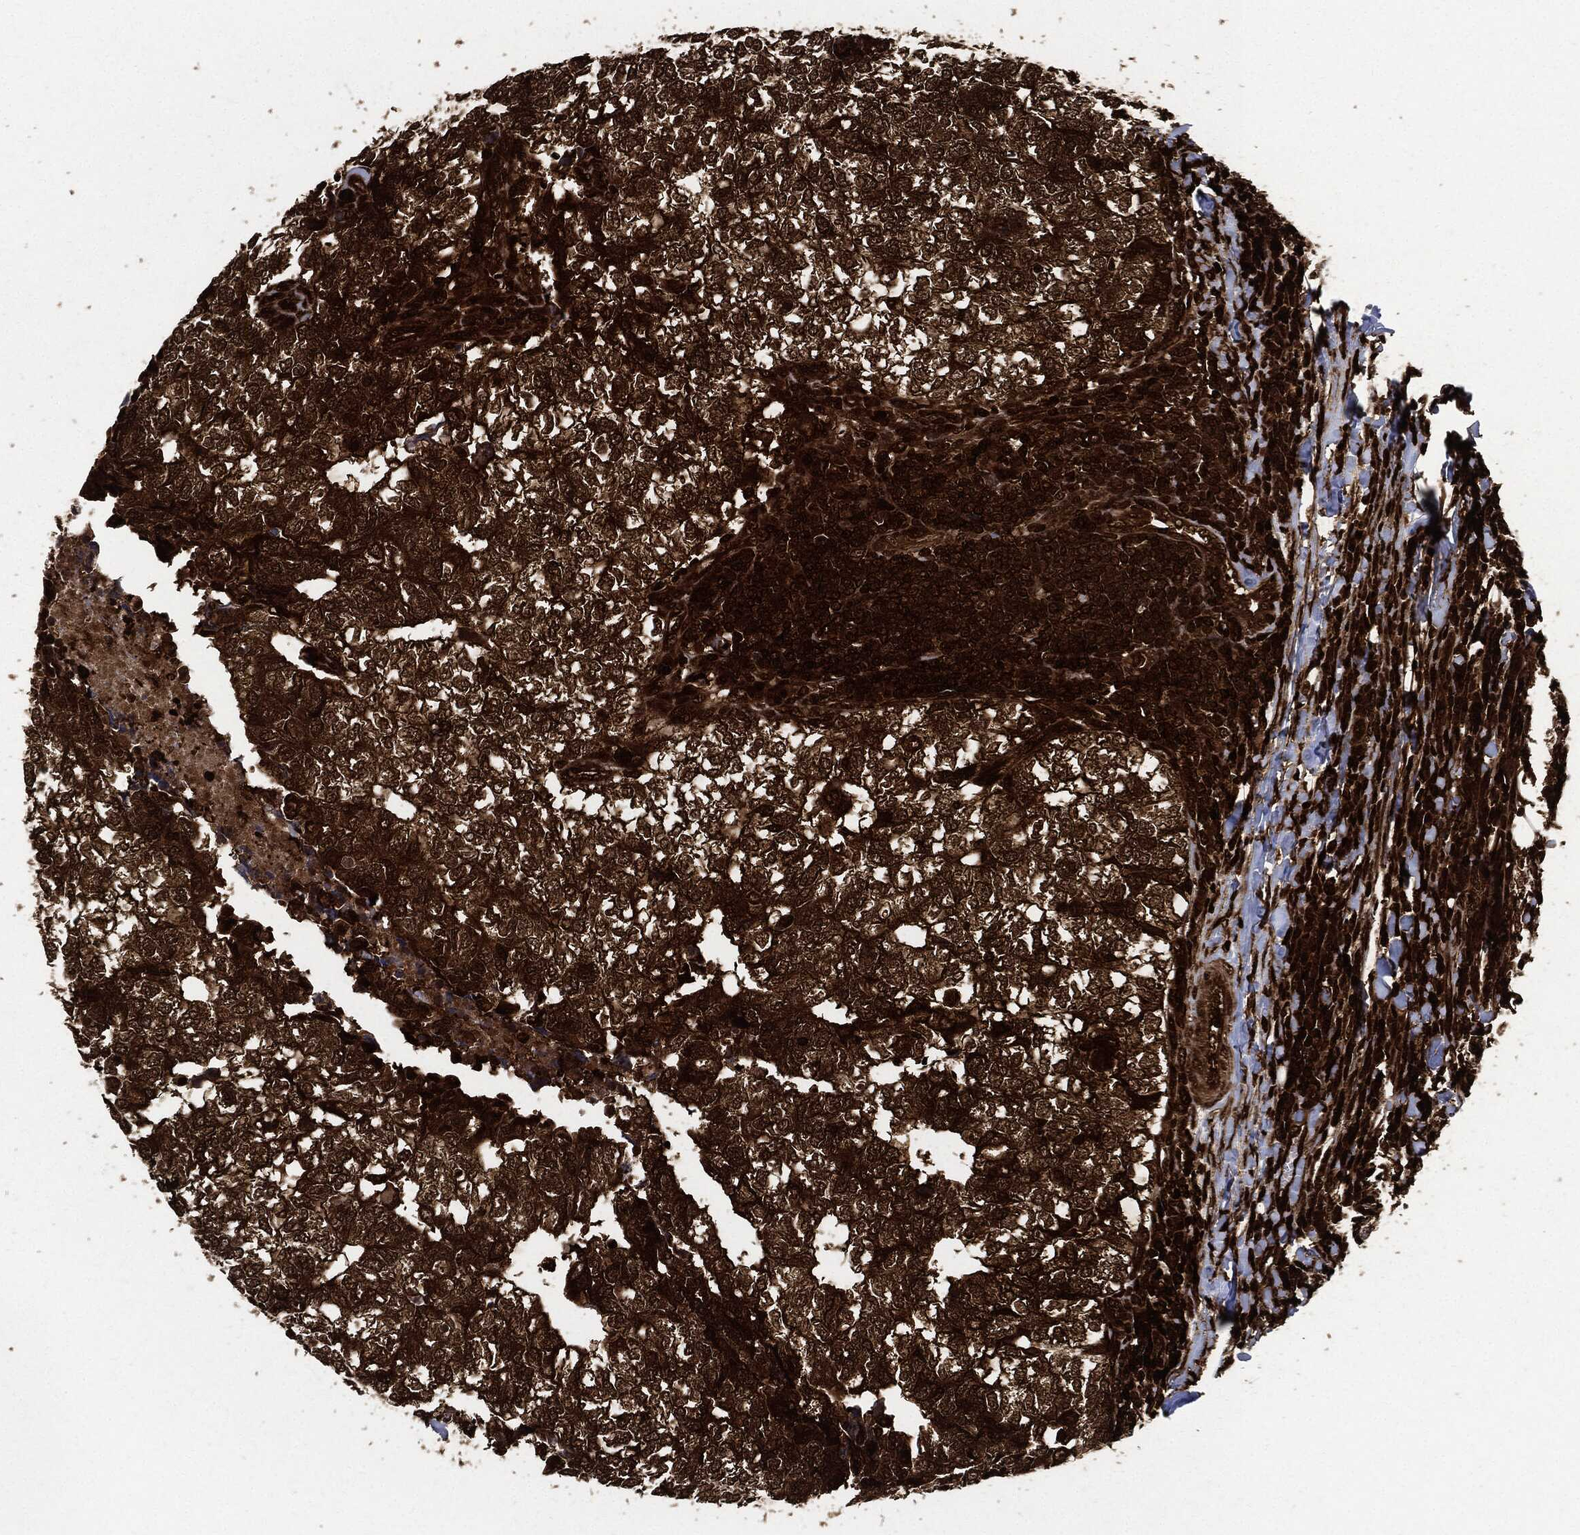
{"staining": {"intensity": "strong", "quantity": ">75%", "location": "cytoplasmic/membranous"}, "tissue": "breast cancer", "cell_type": "Tumor cells", "image_type": "cancer", "snomed": [{"axis": "morphology", "description": "Duct carcinoma"}, {"axis": "topography", "description": "Breast"}], "caption": "Immunohistochemical staining of invasive ductal carcinoma (breast) displays high levels of strong cytoplasmic/membranous protein staining in about >75% of tumor cells.", "gene": "YWHAB", "patient": {"sex": "female", "age": 30}}